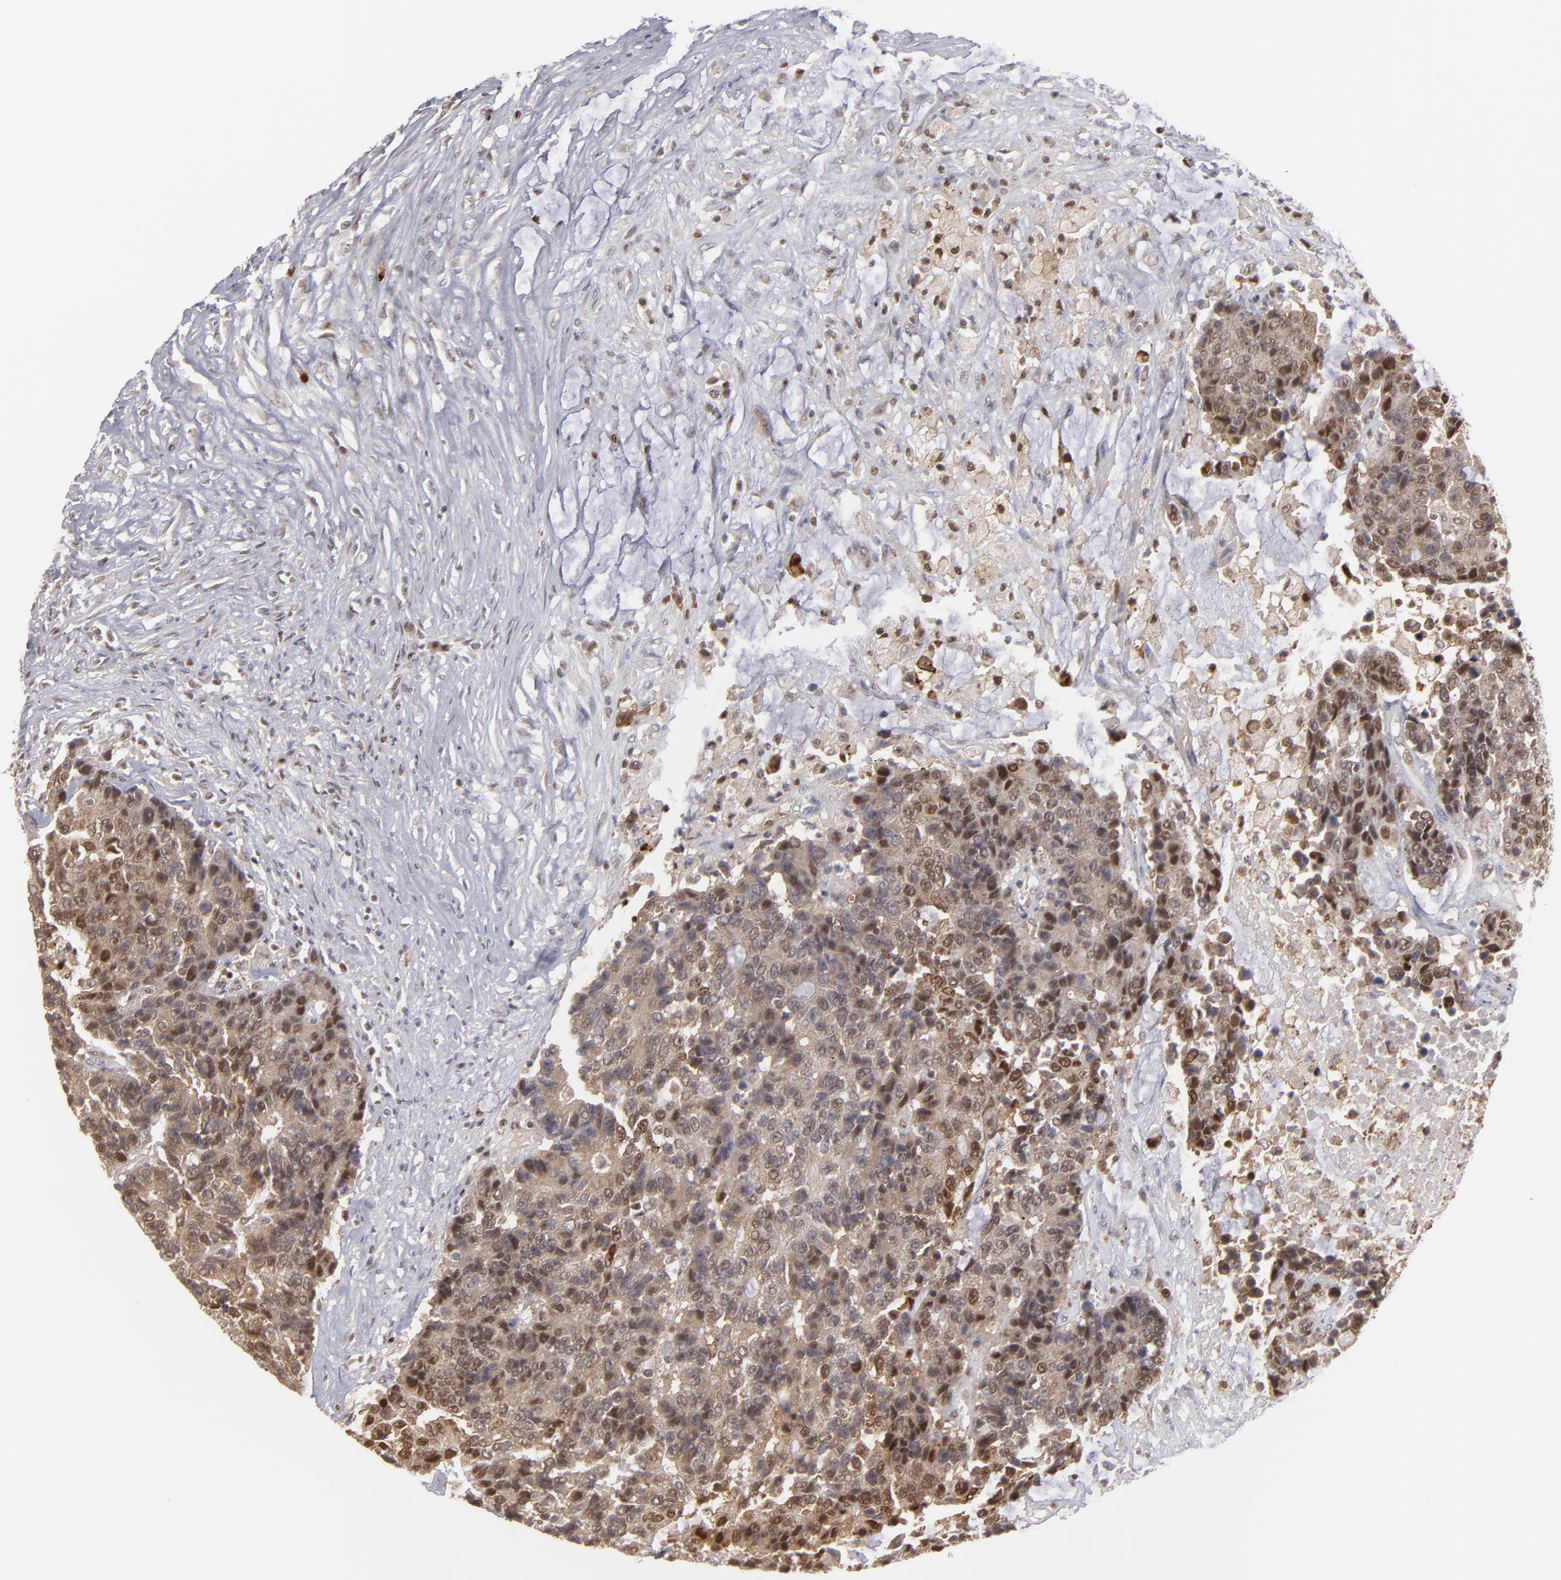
{"staining": {"intensity": "moderate", "quantity": "25%-75%", "location": "cytoplasmic/membranous,nuclear"}, "tissue": "colorectal cancer", "cell_type": "Tumor cells", "image_type": "cancer", "snomed": [{"axis": "morphology", "description": "Adenocarcinoma, NOS"}, {"axis": "topography", "description": "Colon"}], "caption": "Colorectal cancer (adenocarcinoma) was stained to show a protein in brown. There is medium levels of moderate cytoplasmic/membranous and nuclear staining in approximately 25%-75% of tumor cells. The protein is shown in brown color, while the nuclei are stained blue.", "gene": "GSR", "patient": {"sex": "female", "age": 86}}